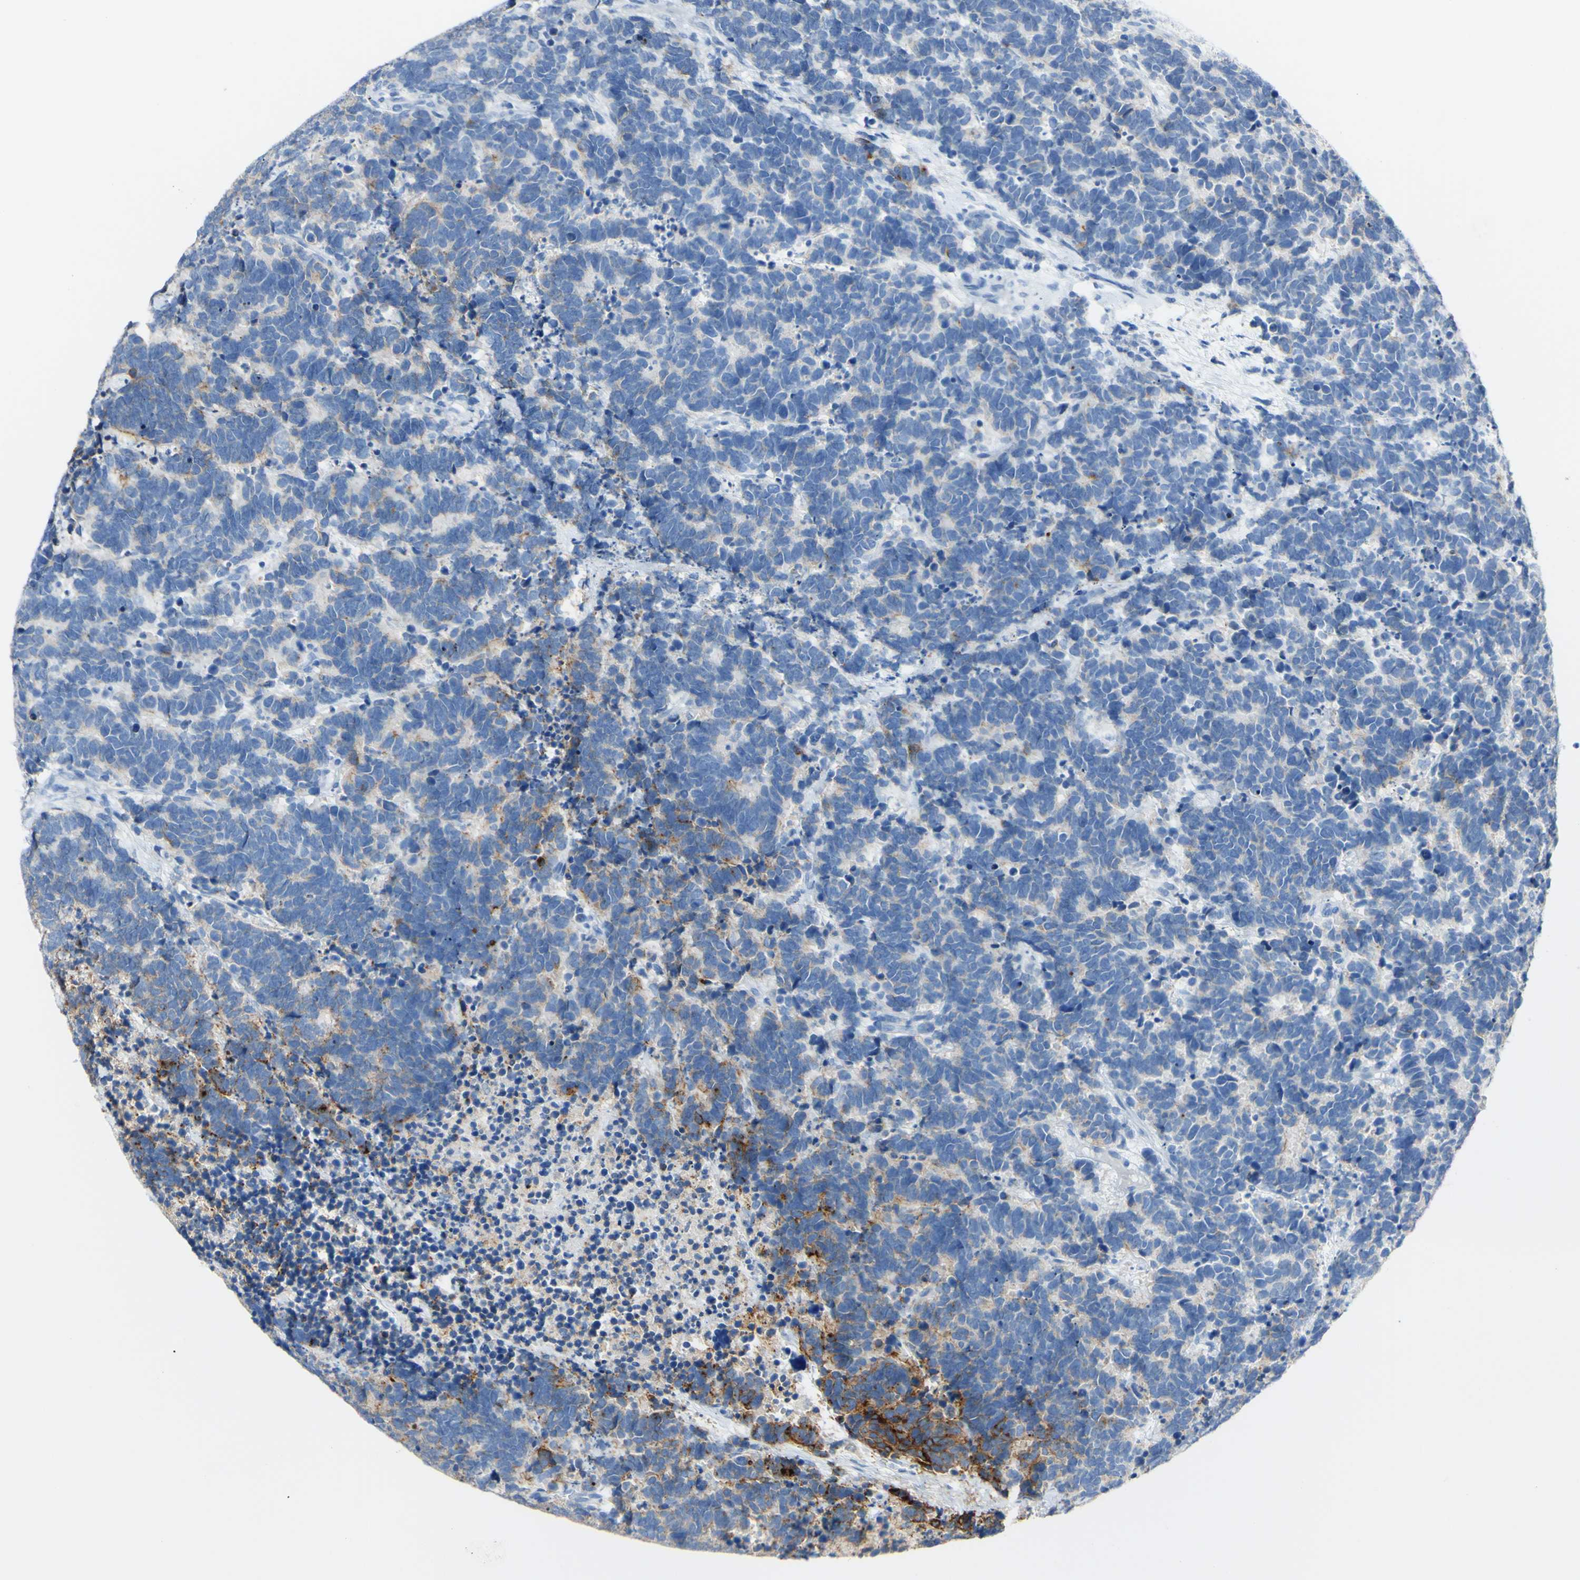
{"staining": {"intensity": "moderate", "quantity": "25%-75%", "location": "cytoplasmic/membranous"}, "tissue": "carcinoid", "cell_type": "Tumor cells", "image_type": "cancer", "snomed": [{"axis": "morphology", "description": "Carcinoma, NOS"}, {"axis": "morphology", "description": "Carcinoid, malignant, NOS"}, {"axis": "topography", "description": "Urinary bladder"}], "caption": "Immunohistochemical staining of human carcinoid exhibits medium levels of moderate cytoplasmic/membranous staining in about 25%-75% of tumor cells. (DAB IHC, brown staining for protein, blue staining for nuclei).", "gene": "DSC2", "patient": {"sex": "male", "age": 57}}